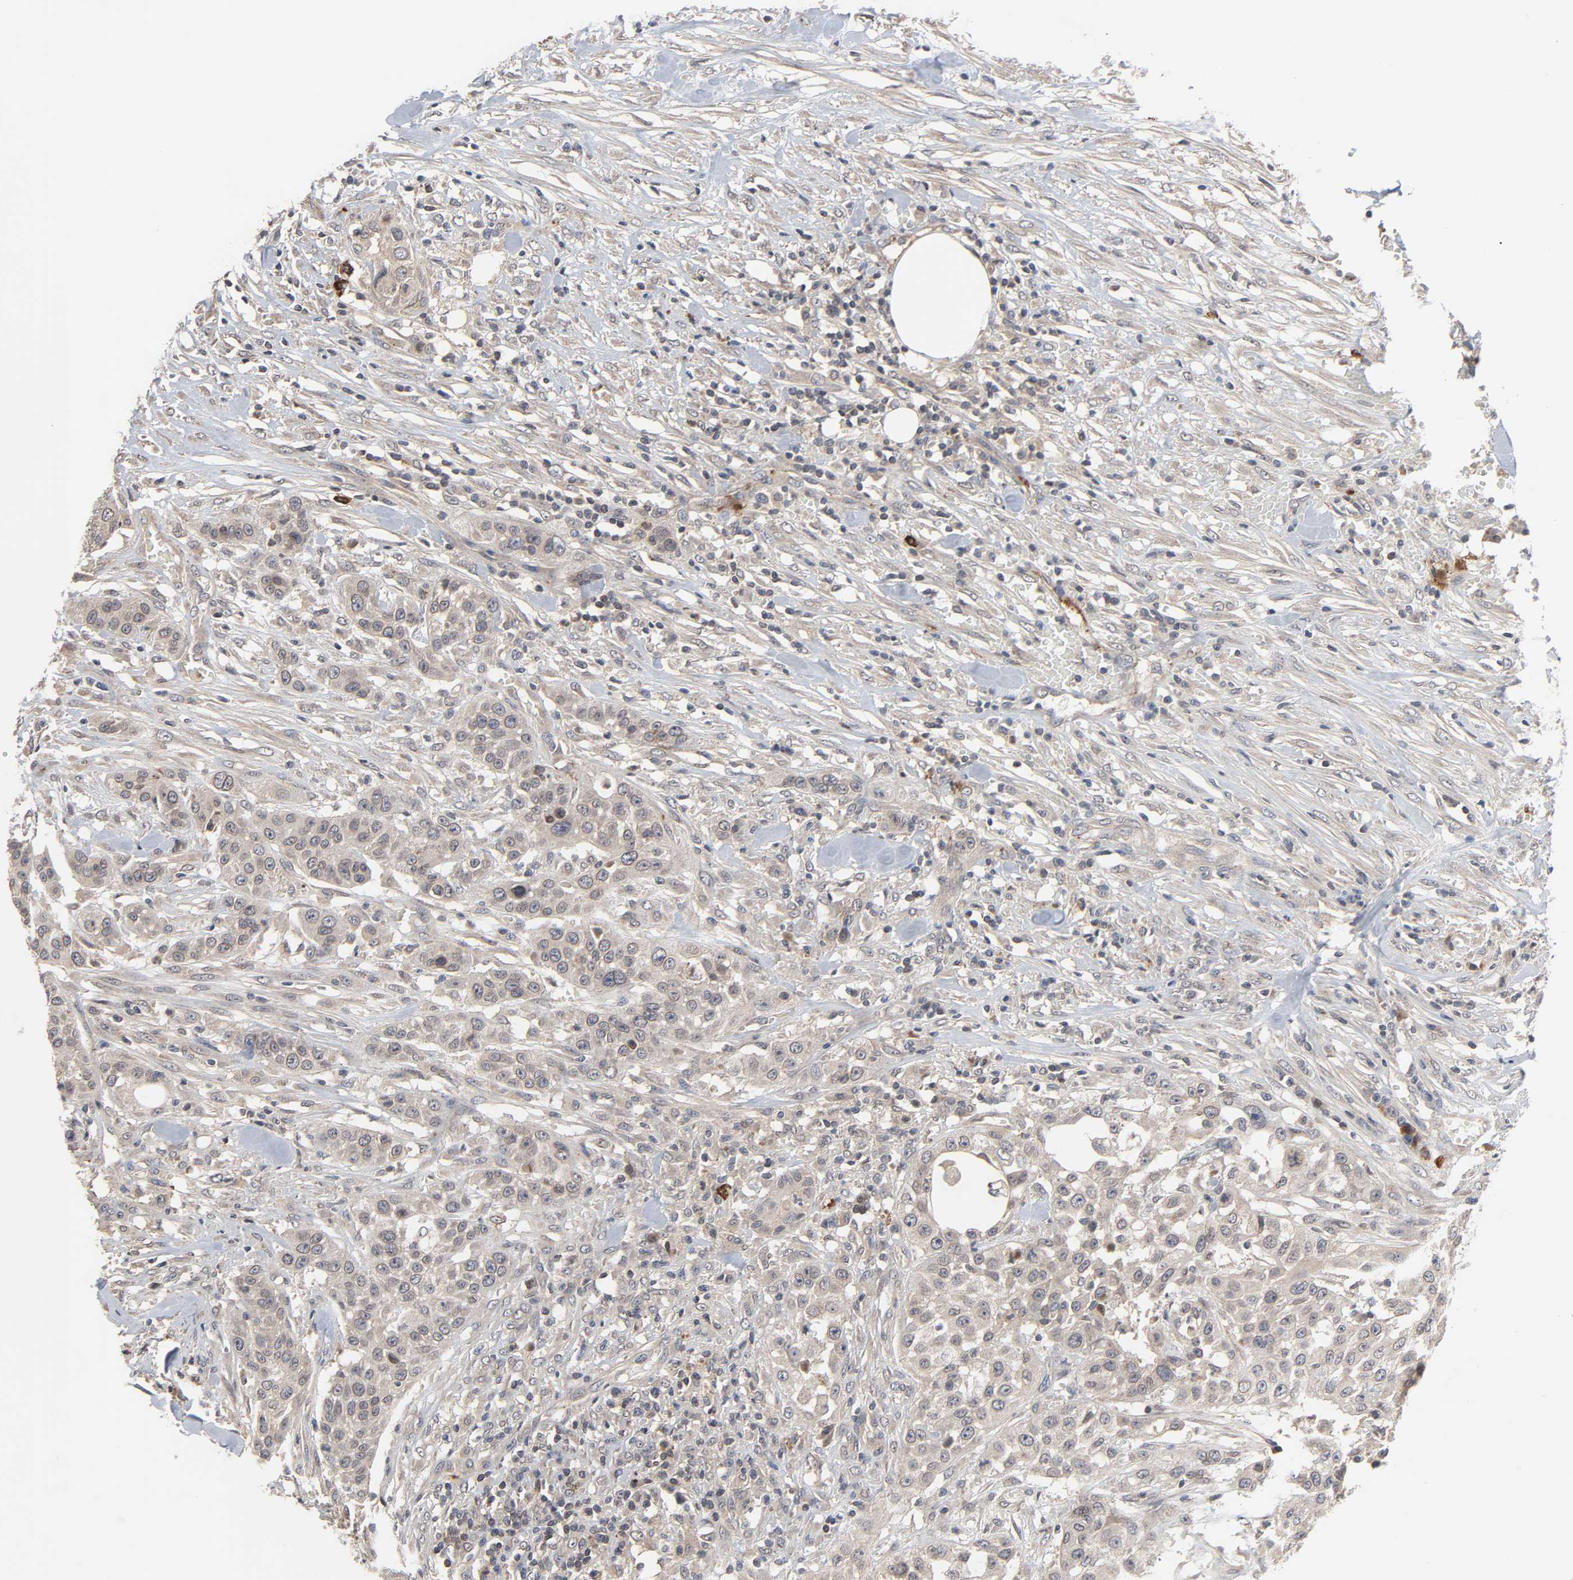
{"staining": {"intensity": "weak", "quantity": ">75%", "location": "cytoplasmic/membranous"}, "tissue": "urothelial cancer", "cell_type": "Tumor cells", "image_type": "cancer", "snomed": [{"axis": "morphology", "description": "Urothelial carcinoma, High grade"}, {"axis": "topography", "description": "Urinary bladder"}], "caption": "High-magnification brightfield microscopy of urothelial carcinoma (high-grade) stained with DAB (3,3'-diaminobenzidine) (brown) and counterstained with hematoxylin (blue). tumor cells exhibit weak cytoplasmic/membranous expression is present in approximately>75% of cells. Using DAB (3,3'-diaminobenzidine) (brown) and hematoxylin (blue) stains, captured at high magnification using brightfield microscopy.", "gene": "CCDC175", "patient": {"sex": "male", "age": 74}}